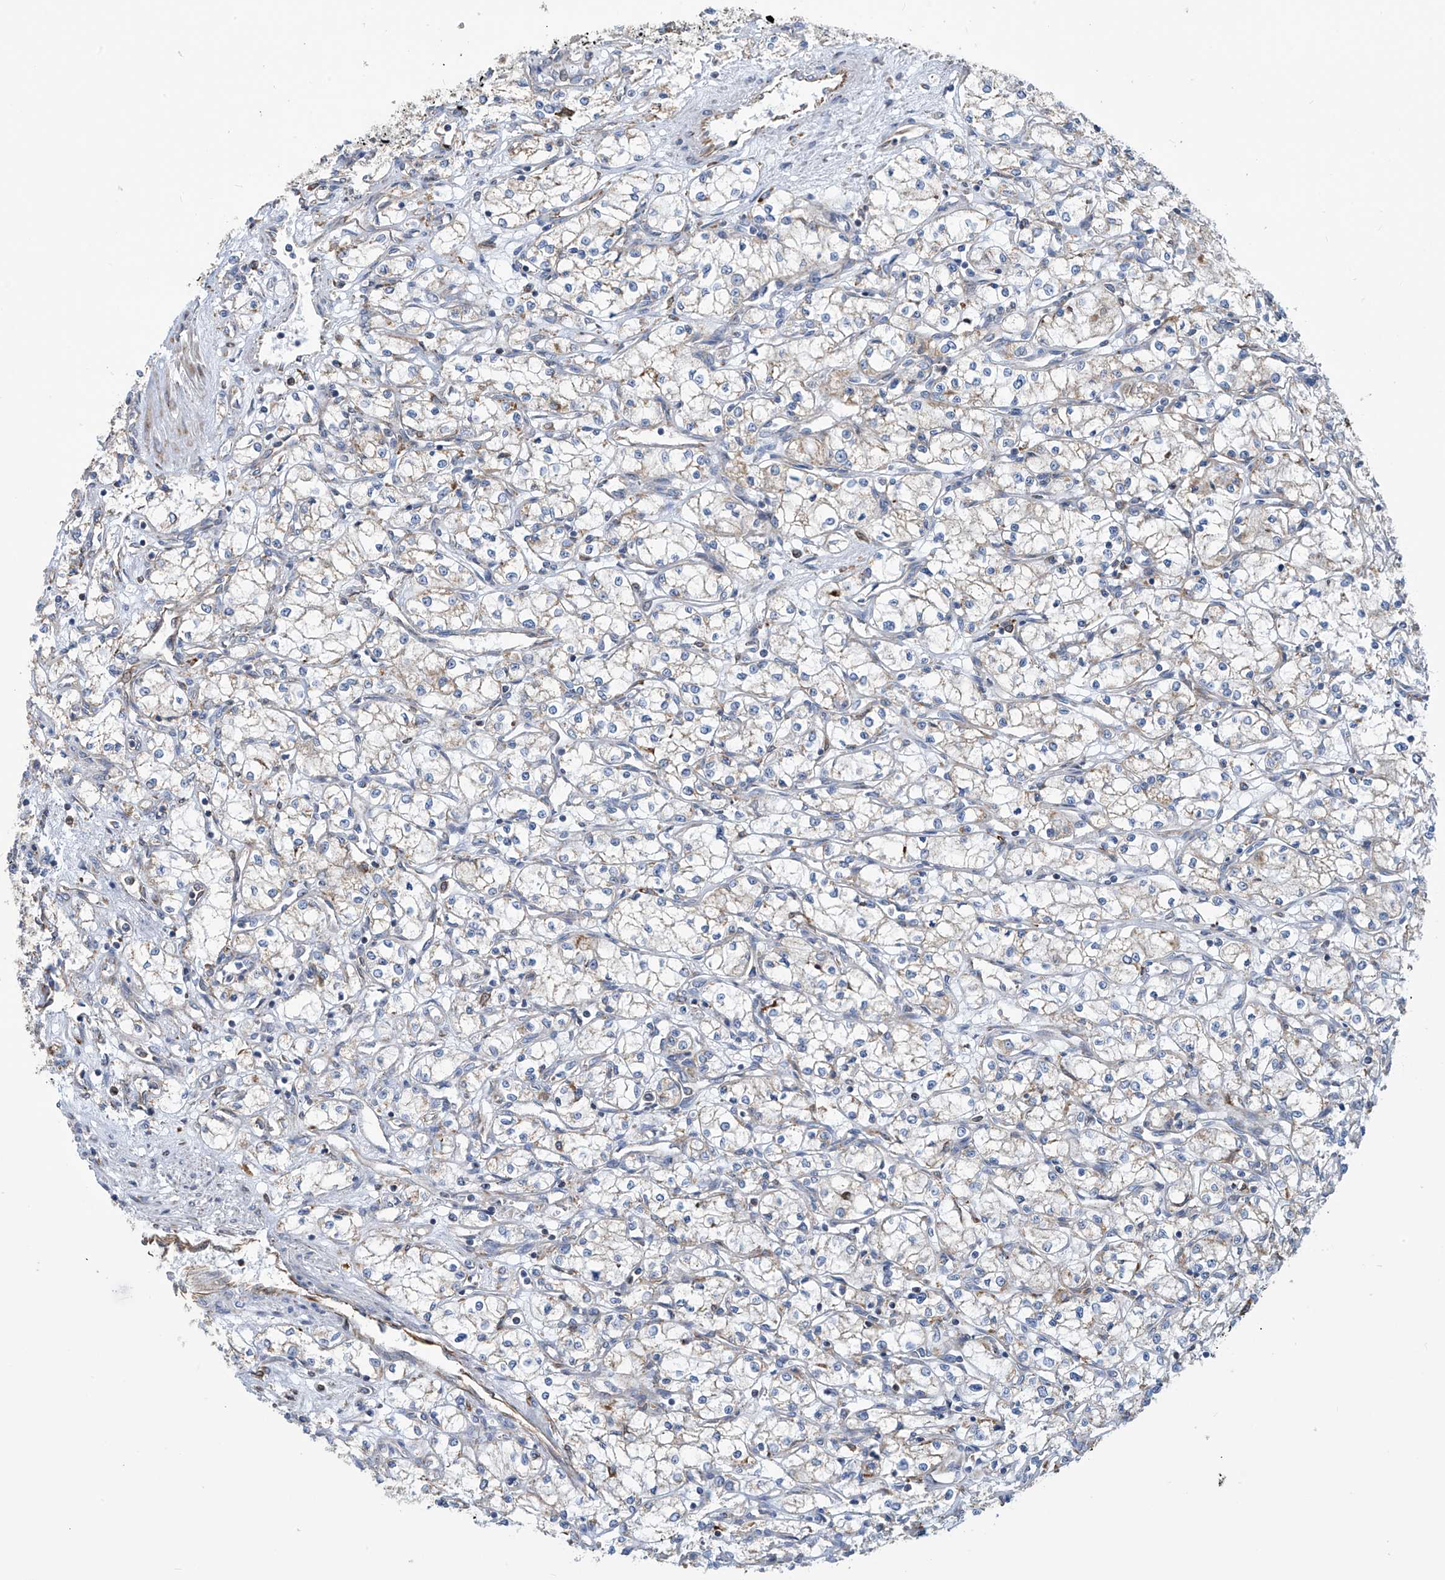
{"staining": {"intensity": "negative", "quantity": "none", "location": "none"}, "tissue": "renal cancer", "cell_type": "Tumor cells", "image_type": "cancer", "snomed": [{"axis": "morphology", "description": "Adenocarcinoma, NOS"}, {"axis": "topography", "description": "Kidney"}], "caption": "Image shows no significant protein expression in tumor cells of renal adenocarcinoma.", "gene": "EIF5B", "patient": {"sex": "male", "age": 59}}